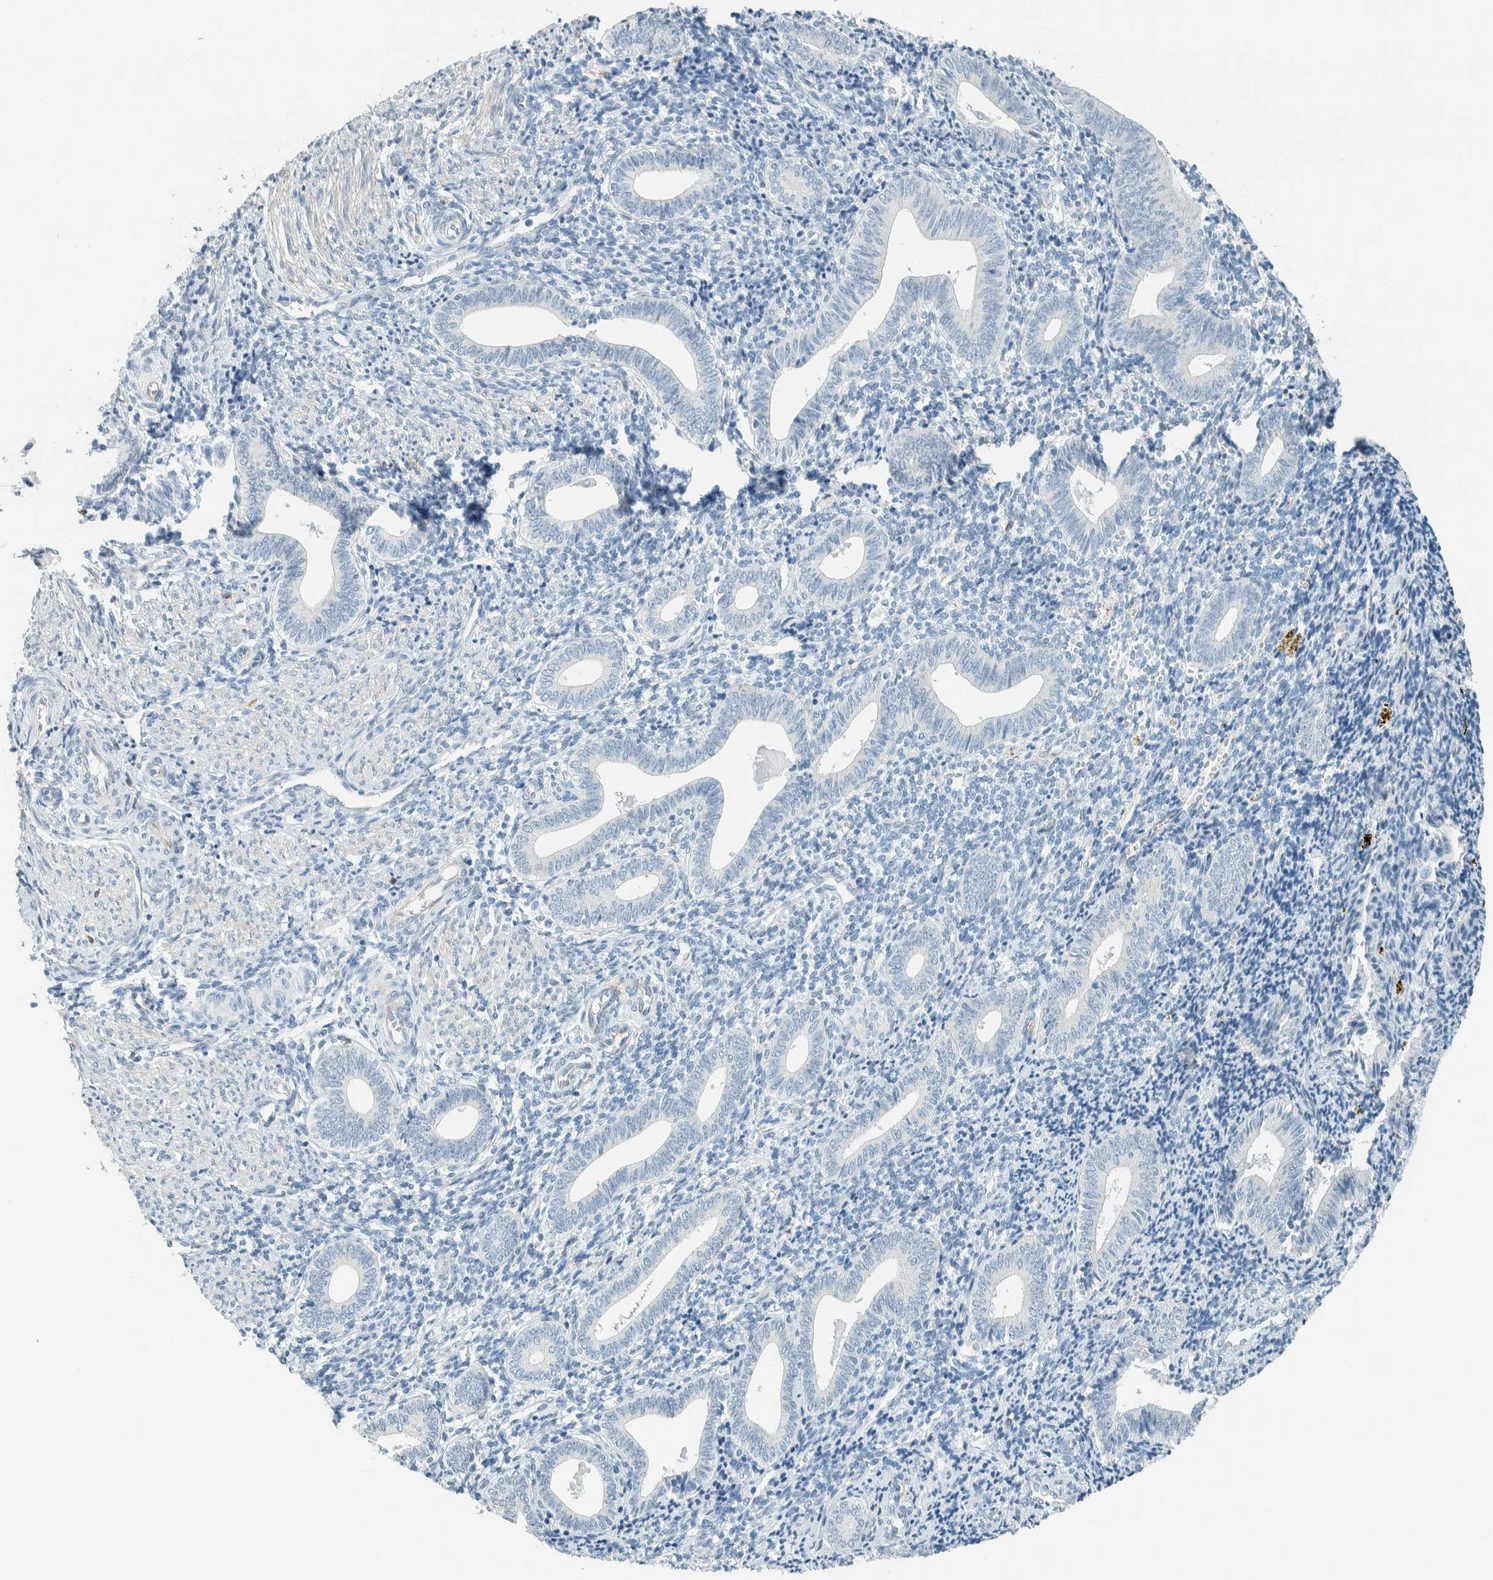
{"staining": {"intensity": "negative", "quantity": "none", "location": "none"}, "tissue": "endometrium", "cell_type": "Cells in endometrial stroma", "image_type": "normal", "snomed": [{"axis": "morphology", "description": "Normal tissue, NOS"}, {"axis": "topography", "description": "Uterus"}, {"axis": "topography", "description": "Endometrium"}], "caption": "DAB immunohistochemical staining of unremarkable human endometrium exhibits no significant expression in cells in endometrial stroma.", "gene": "SLFN12", "patient": {"sex": "female", "age": 33}}